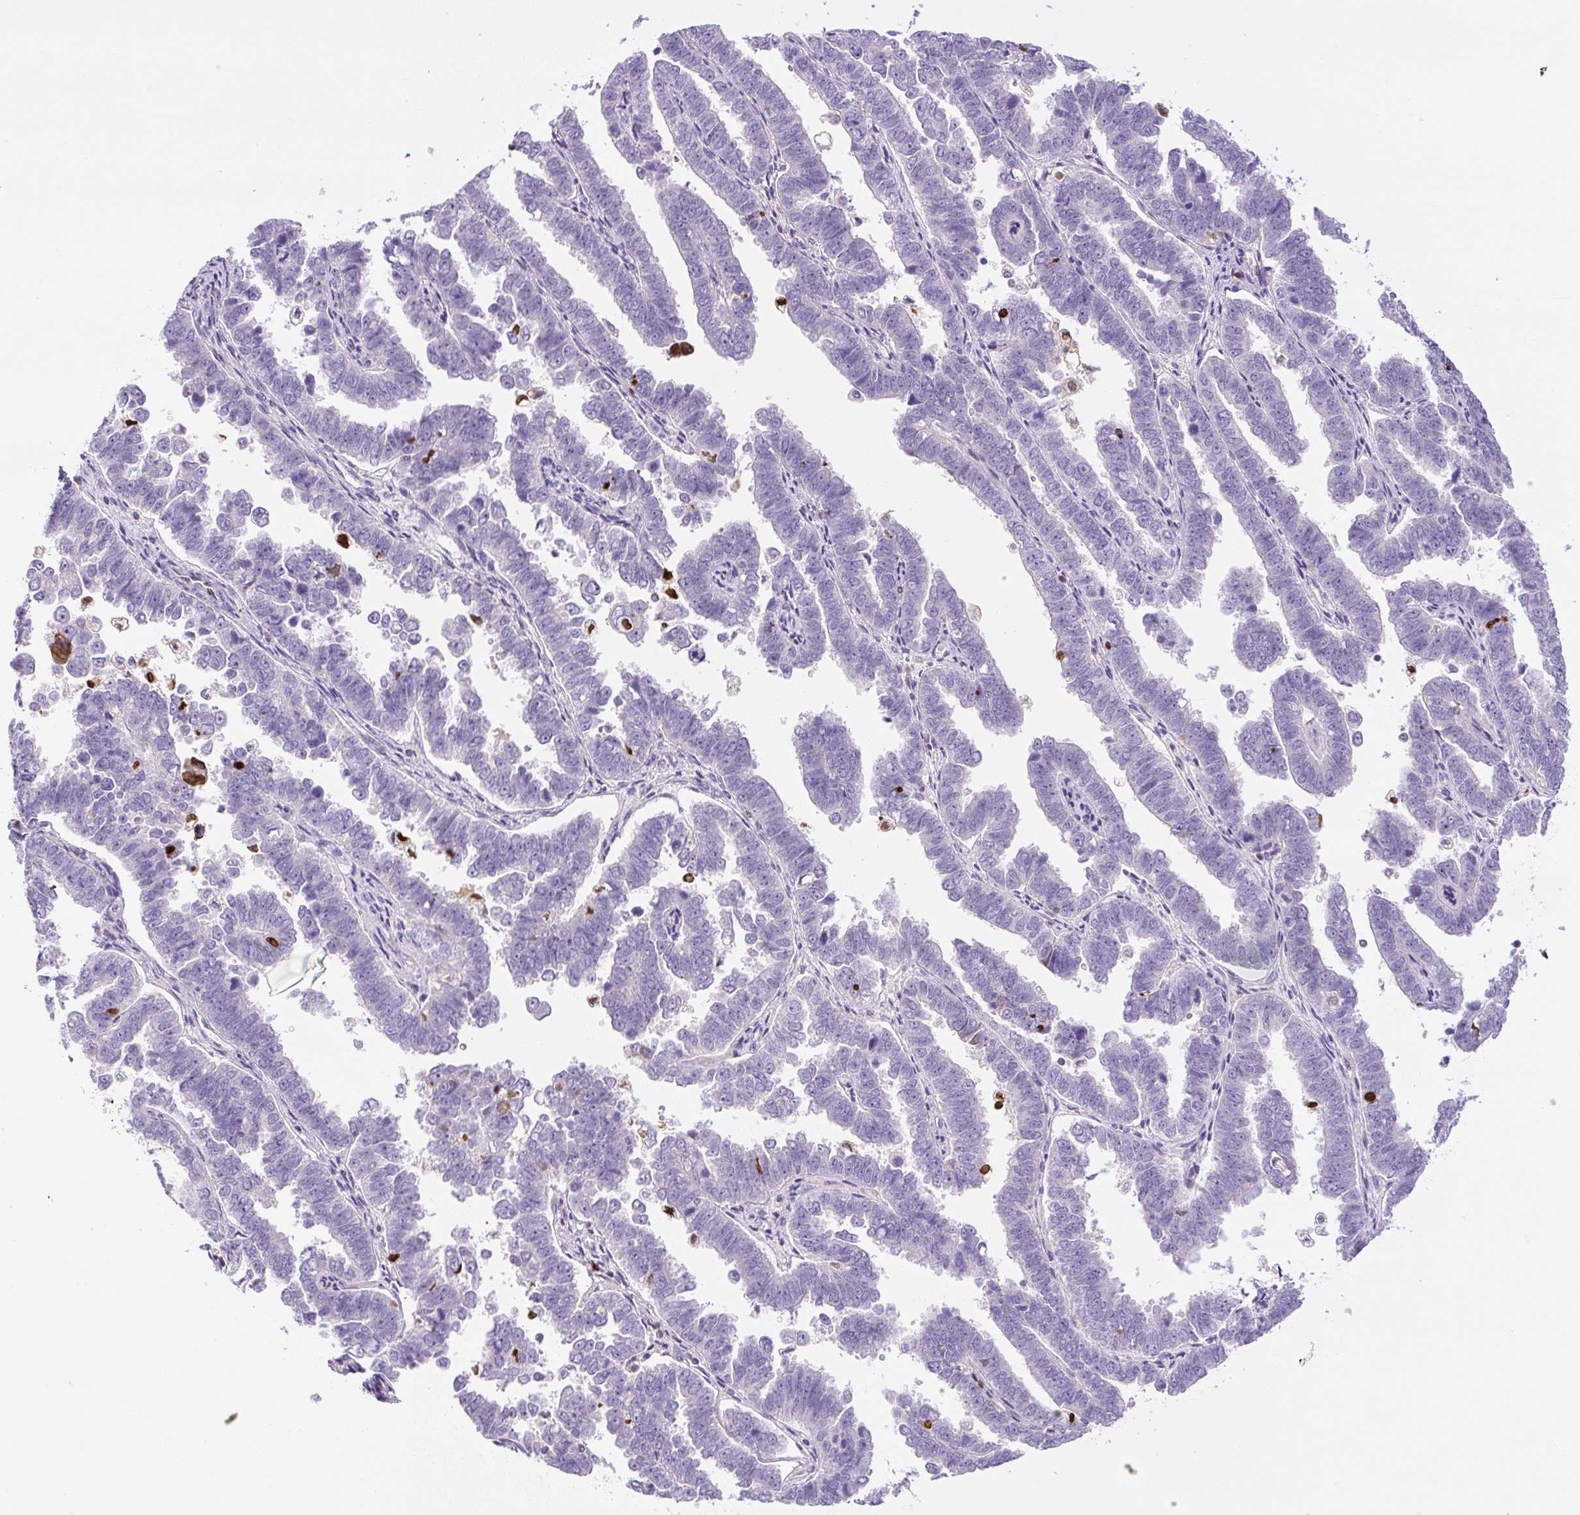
{"staining": {"intensity": "negative", "quantity": "none", "location": "none"}, "tissue": "endometrial cancer", "cell_type": "Tumor cells", "image_type": "cancer", "snomed": [{"axis": "morphology", "description": "Adenocarcinoma, NOS"}, {"axis": "topography", "description": "Endometrium"}], "caption": "The image displays no significant expression in tumor cells of endometrial cancer.", "gene": "PIP5KL1", "patient": {"sex": "female", "age": 75}}